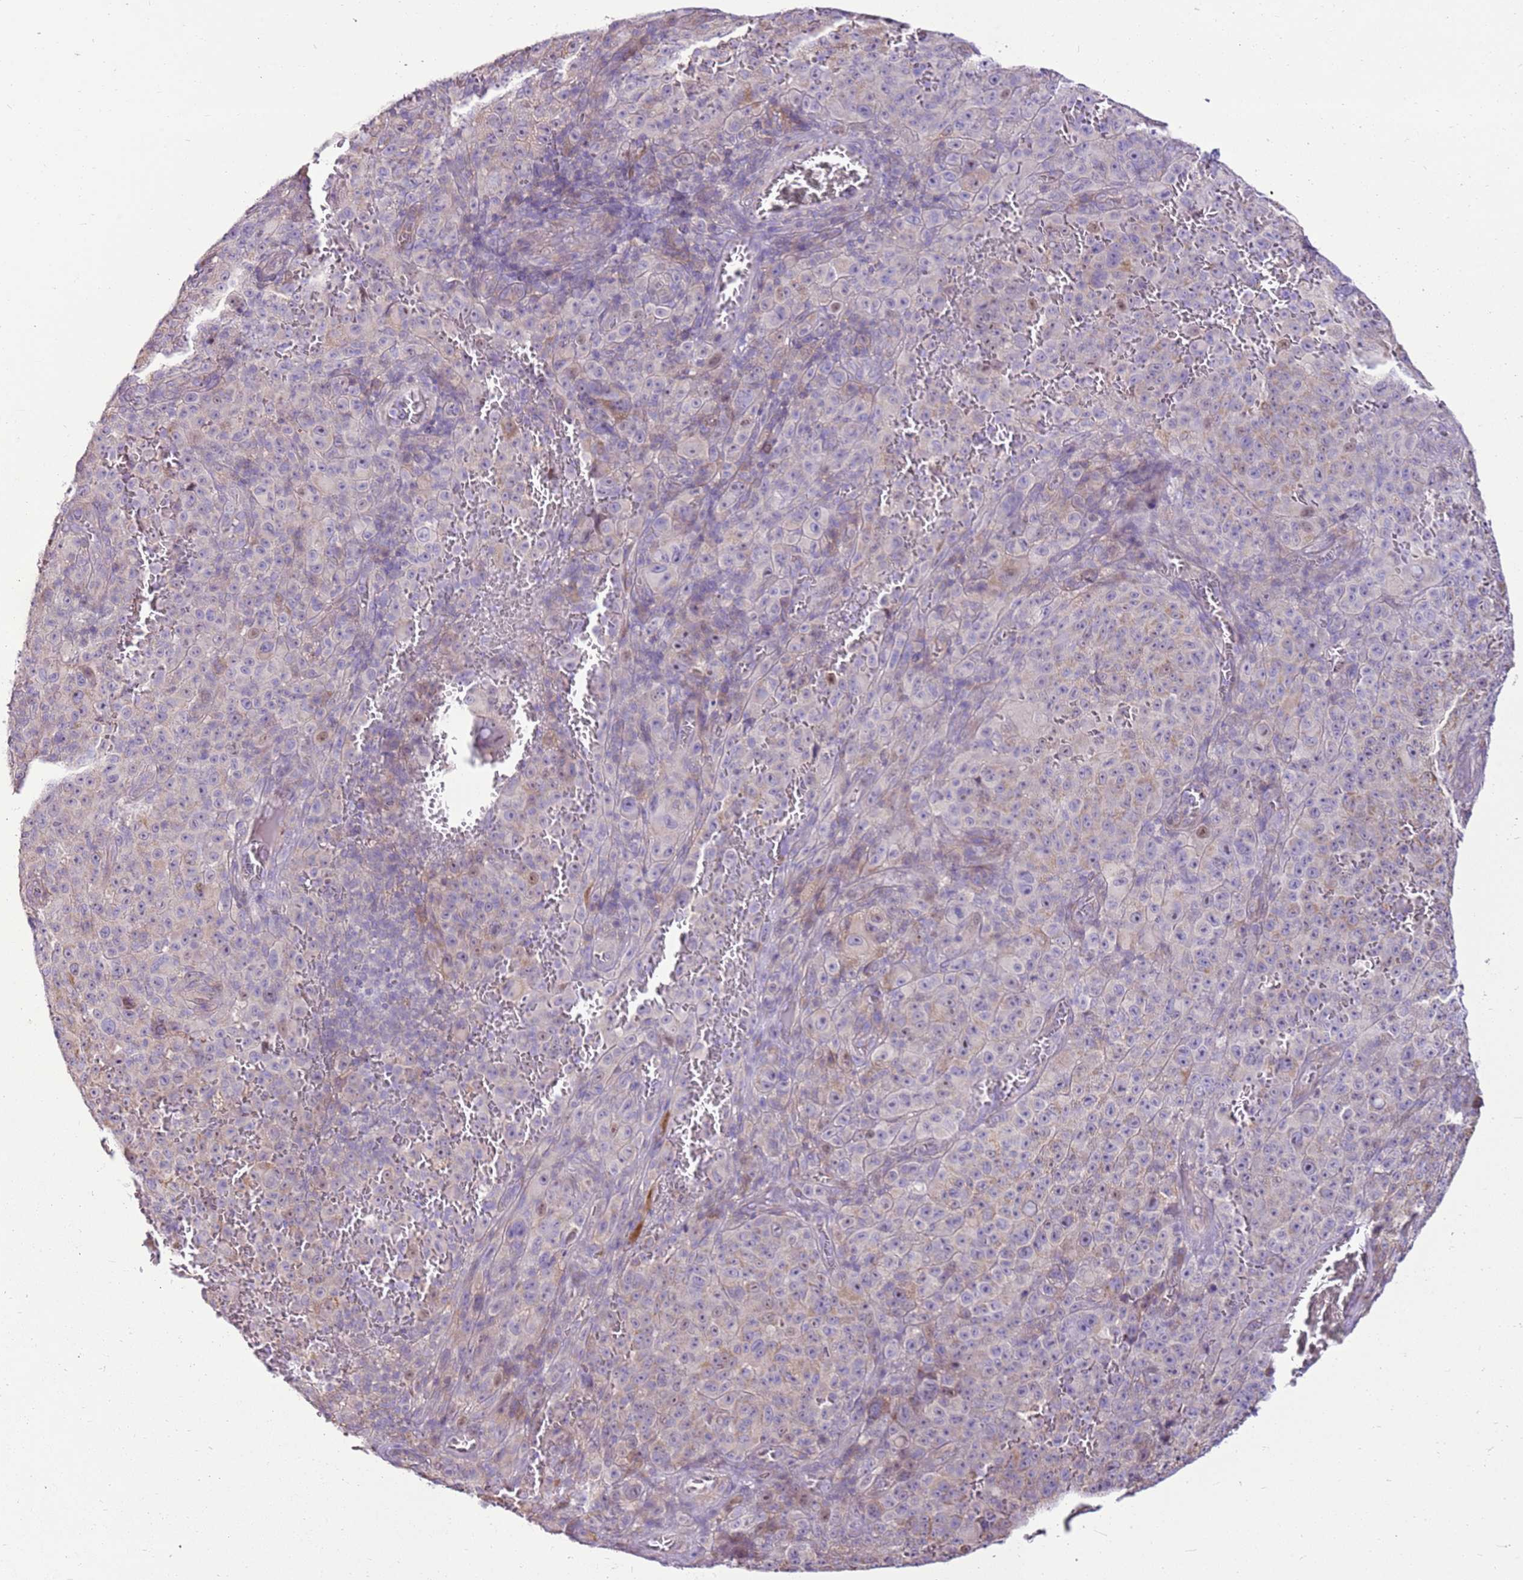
{"staining": {"intensity": "negative", "quantity": "none", "location": "none"}, "tissue": "melanoma", "cell_type": "Tumor cells", "image_type": "cancer", "snomed": [{"axis": "morphology", "description": "Malignant melanoma, NOS"}, {"axis": "topography", "description": "Skin"}], "caption": "Tumor cells are negative for brown protein staining in malignant melanoma.", "gene": "SLC38A5", "patient": {"sex": "female", "age": 82}}